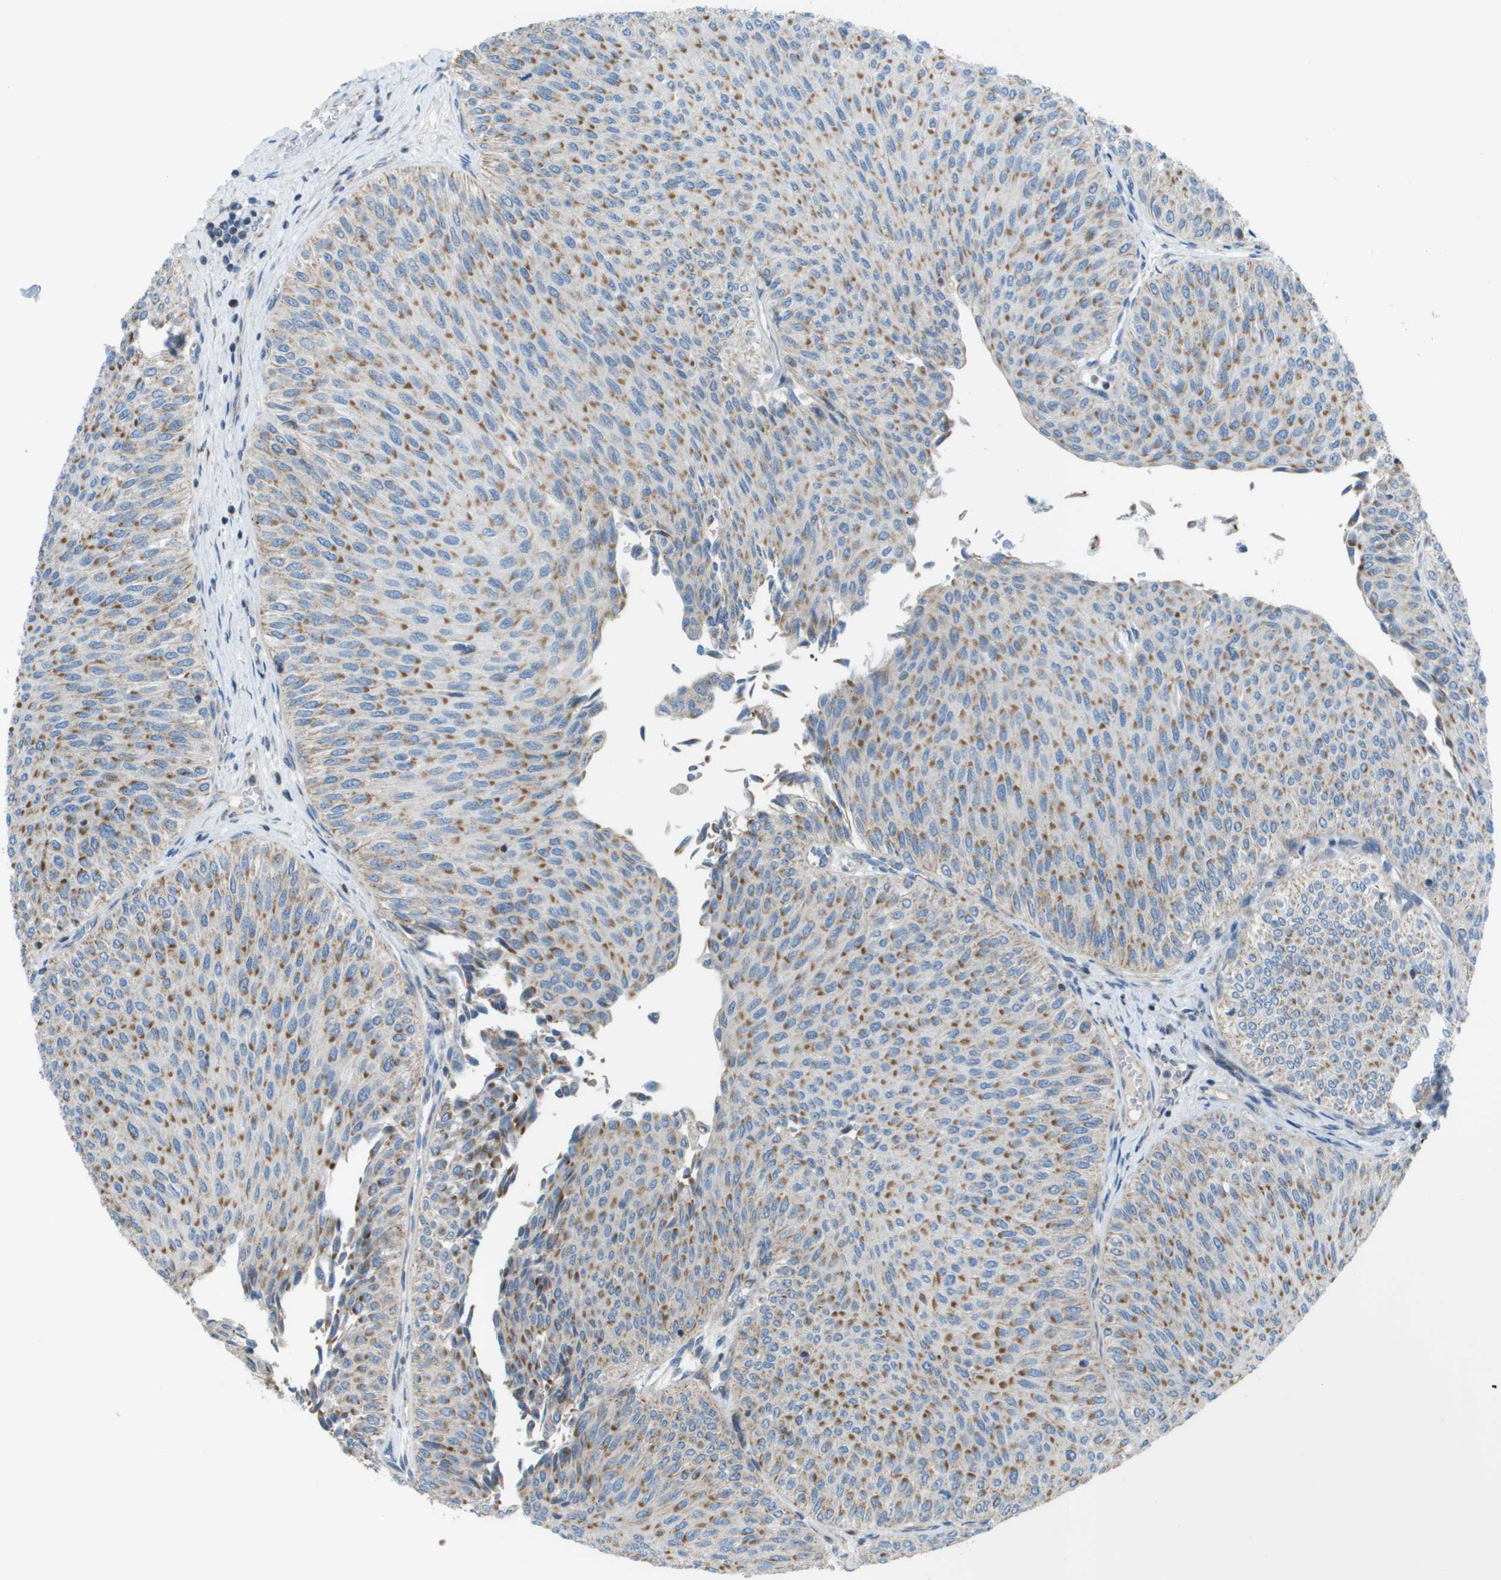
{"staining": {"intensity": "moderate", "quantity": ">75%", "location": "cytoplasmic/membranous"}, "tissue": "urothelial cancer", "cell_type": "Tumor cells", "image_type": "cancer", "snomed": [{"axis": "morphology", "description": "Urothelial carcinoma, Low grade"}, {"axis": "topography", "description": "Urinary bladder"}], "caption": "IHC (DAB) staining of human urothelial cancer displays moderate cytoplasmic/membranous protein staining in about >75% of tumor cells.", "gene": "GALNT6", "patient": {"sex": "male", "age": 78}}